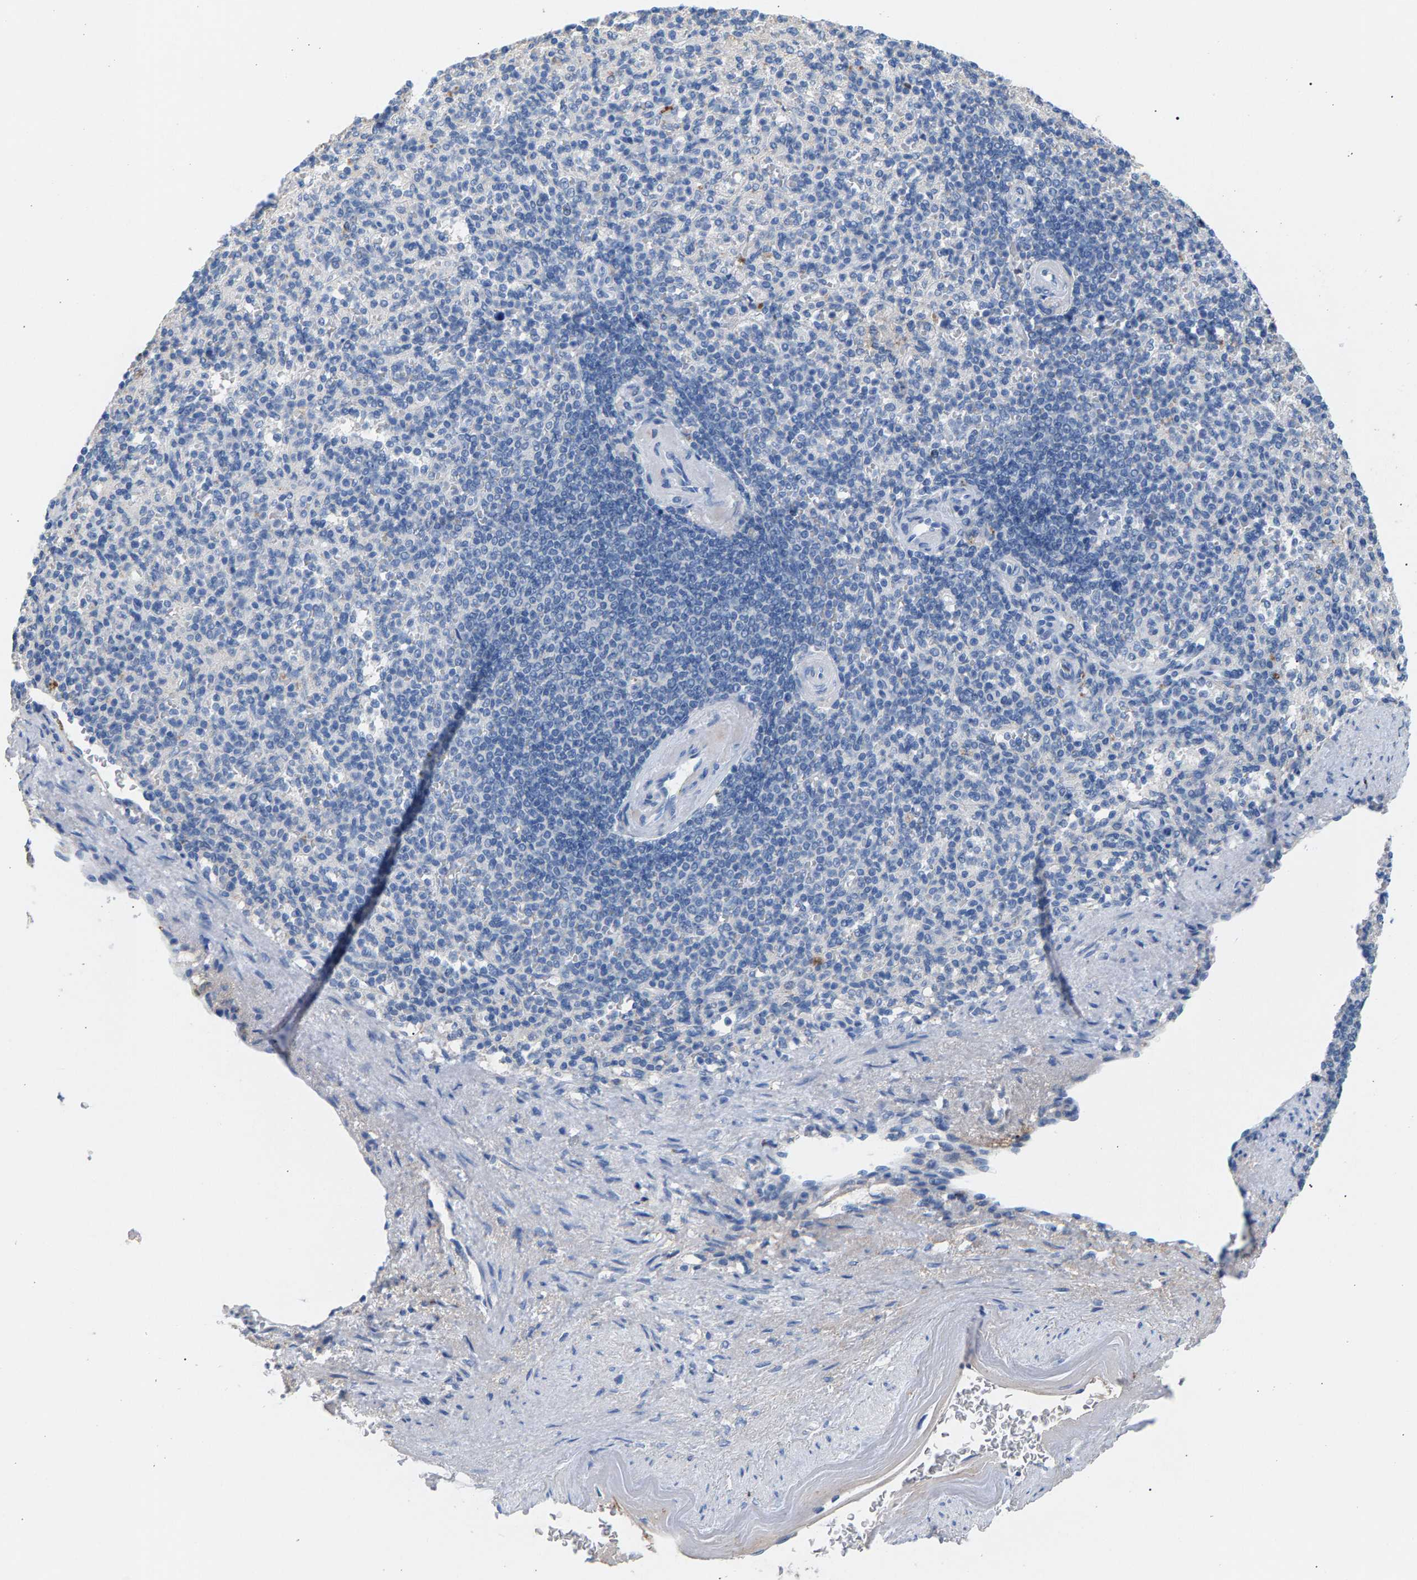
{"staining": {"intensity": "negative", "quantity": "none", "location": "none"}, "tissue": "spleen", "cell_type": "Cells in red pulp", "image_type": "normal", "snomed": [{"axis": "morphology", "description": "Normal tissue, NOS"}, {"axis": "topography", "description": "Spleen"}], "caption": "A micrograph of human spleen is negative for staining in cells in red pulp. (Stains: DAB (3,3'-diaminobenzidine) IHC with hematoxylin counter stain, Microscopy: brightfield microscopy at high magnification).", "gene": "APOH", "patient": {"sex": "female", "age": 74}}